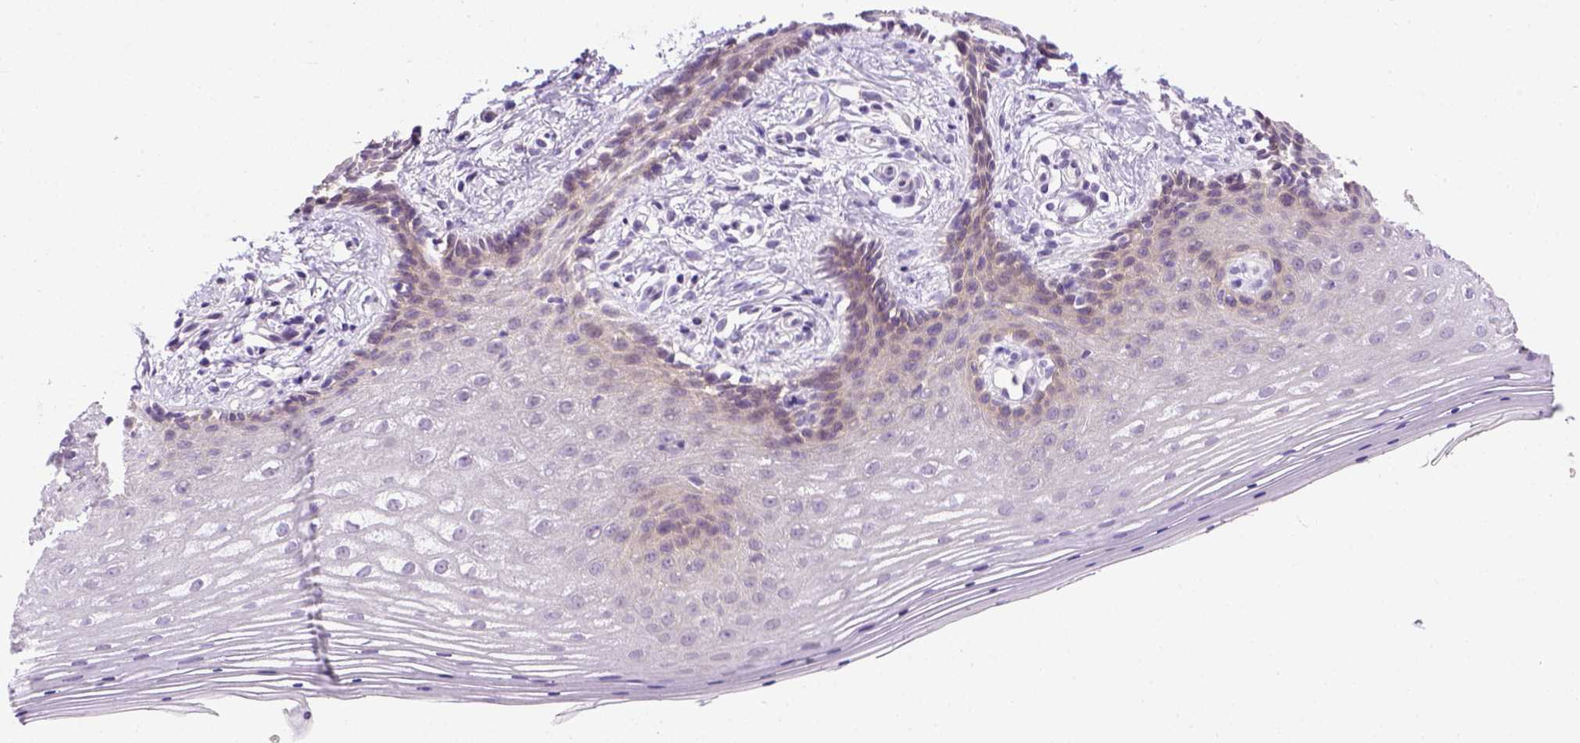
{"staining": {"intensity": "weak", "quantity": "<25%", "location": "cytoplasmic/membranous"}, "tissue": "vagina", "cell_type": "Squamous epithelial cells", "image_type": "normal", "snomed": [{"axis": "morphology", "description": "Normal tissue, NOS"}, {"axis": "topography", "description": "Vagina"}], "caption": "An IHC micrograph of normal vagina is shown. There is no staining in squamous epithelial cells of vagina. (Stains: DAB (3,3'-diaminobenzidine) immunohistochemistry with hematoxylin counter stain, Microscopy: brightfield microscopy at high magnification).", "gene": "FAM184B", "patient": {"sex": "female", "age": 42}}